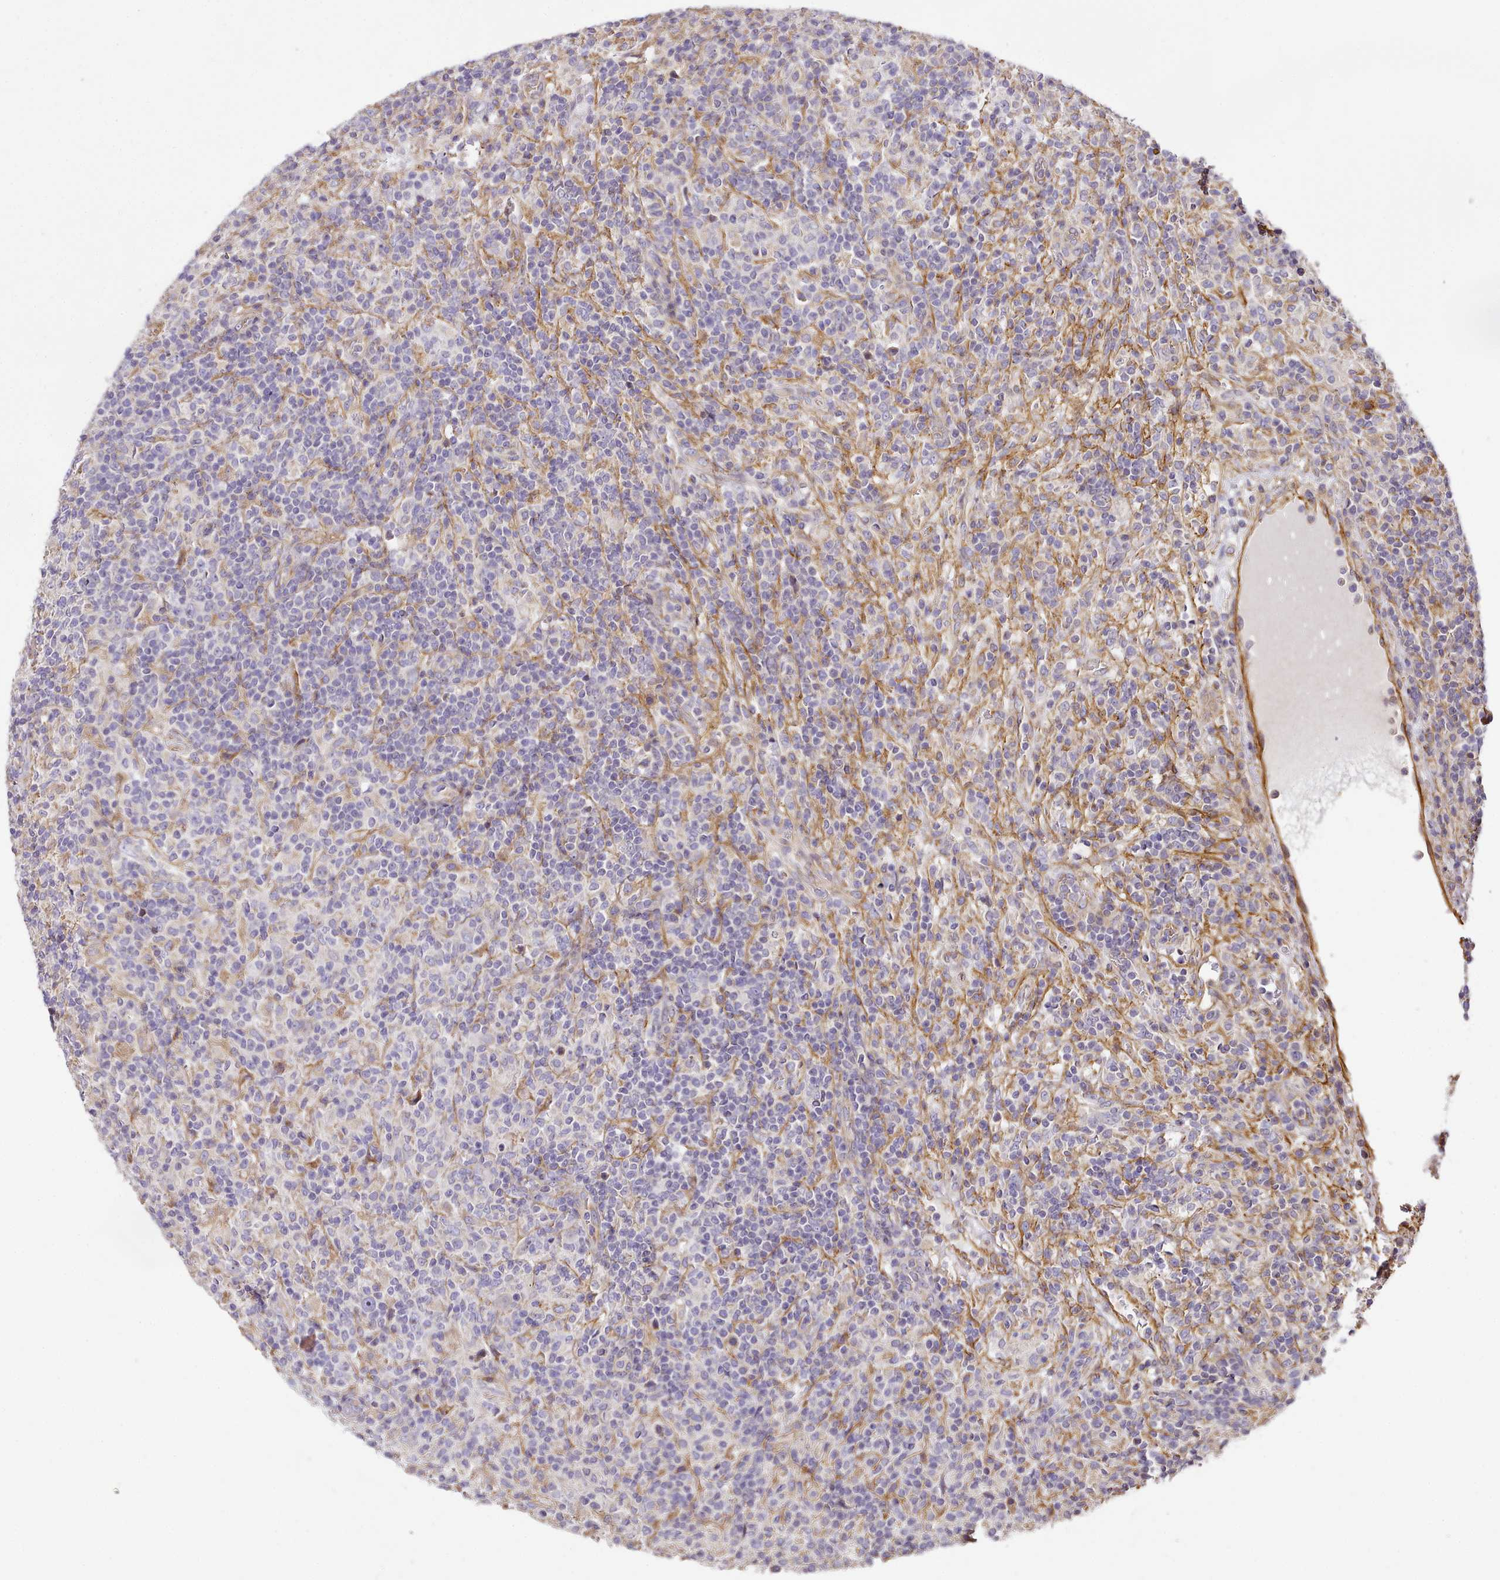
{"staining": {"intensity": "negative", "quantity": "none", "location": "none"}, "tissue": "lymphoma", "cell_type": "Tumor cells", "image_type": "cancer", "snomed": [{"axis": "morphology", "description": "Hodgkin's disease, NOS"}, {"axis": "topography", "description": "Lymph node"}], "caption": "DAB (3,3'-diaminobenzidine) immunohistochemical staining of Hodgkin's disease shows no significant expression in tumor cells.", "gene": "NBPF1", "patient": {"sex": "male", "age": 70}}